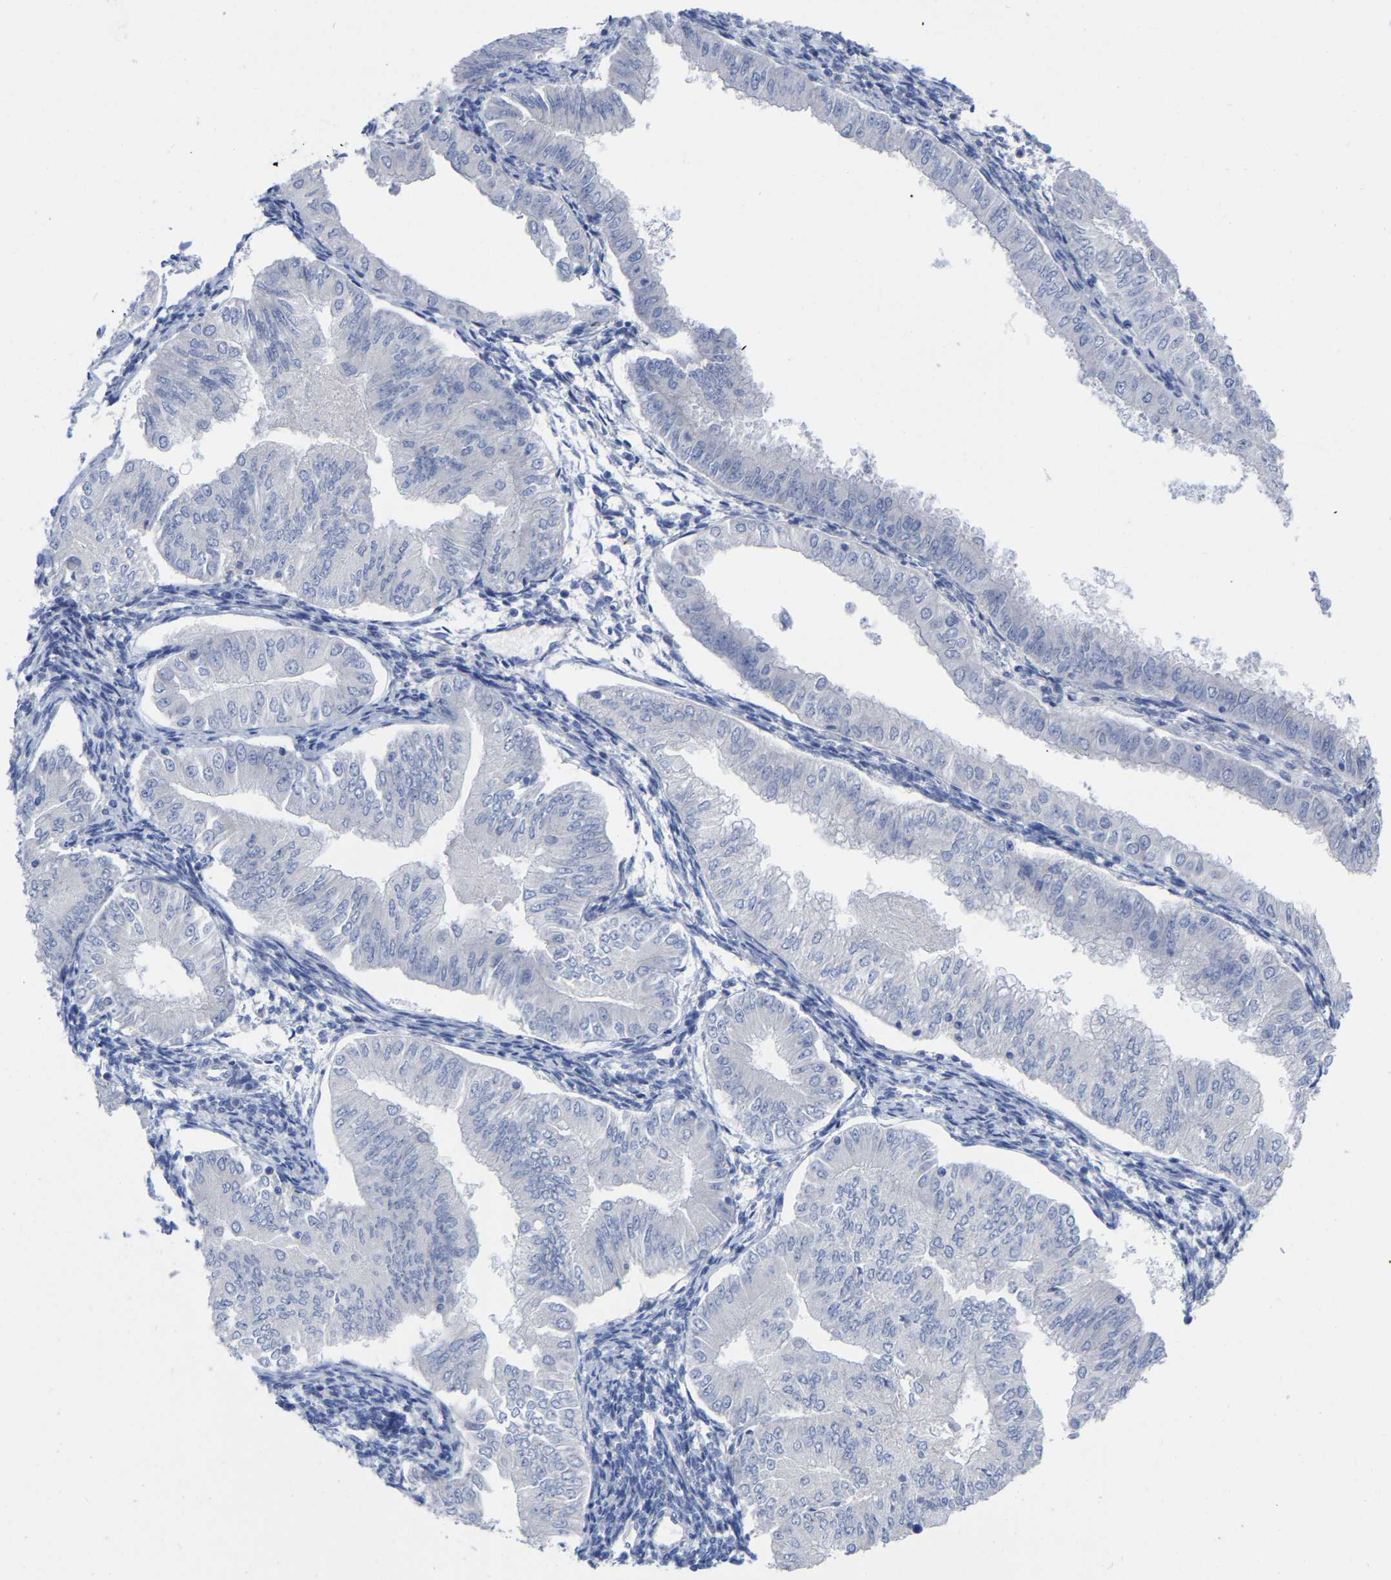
{"staining": {"intensity": "negative", "quantity": "none", "location": "none"}, "tissue": "endometrial cancer", "cell_type": "Tumor cells", "image_type": "cancer", "snomed": [{"axis": "morphology", "description": "Normal tissue, NOS"}, {"axis": "morphology", "description": "Adenocarcinoma, NOS"}, {"axis": "topography", "description": "Endometrium"}], "caption": "High magnification brightfield microscopy of endometrial cancer (adenocarcinoma) stained with DAB (3,3'-diaminobenzidine) (brown) and counterstained with hematoxylin (blue): tumor cells show no significant positivity.", "gene": "HAPLN1", "patient": {"sex": "female", "age": 53}}